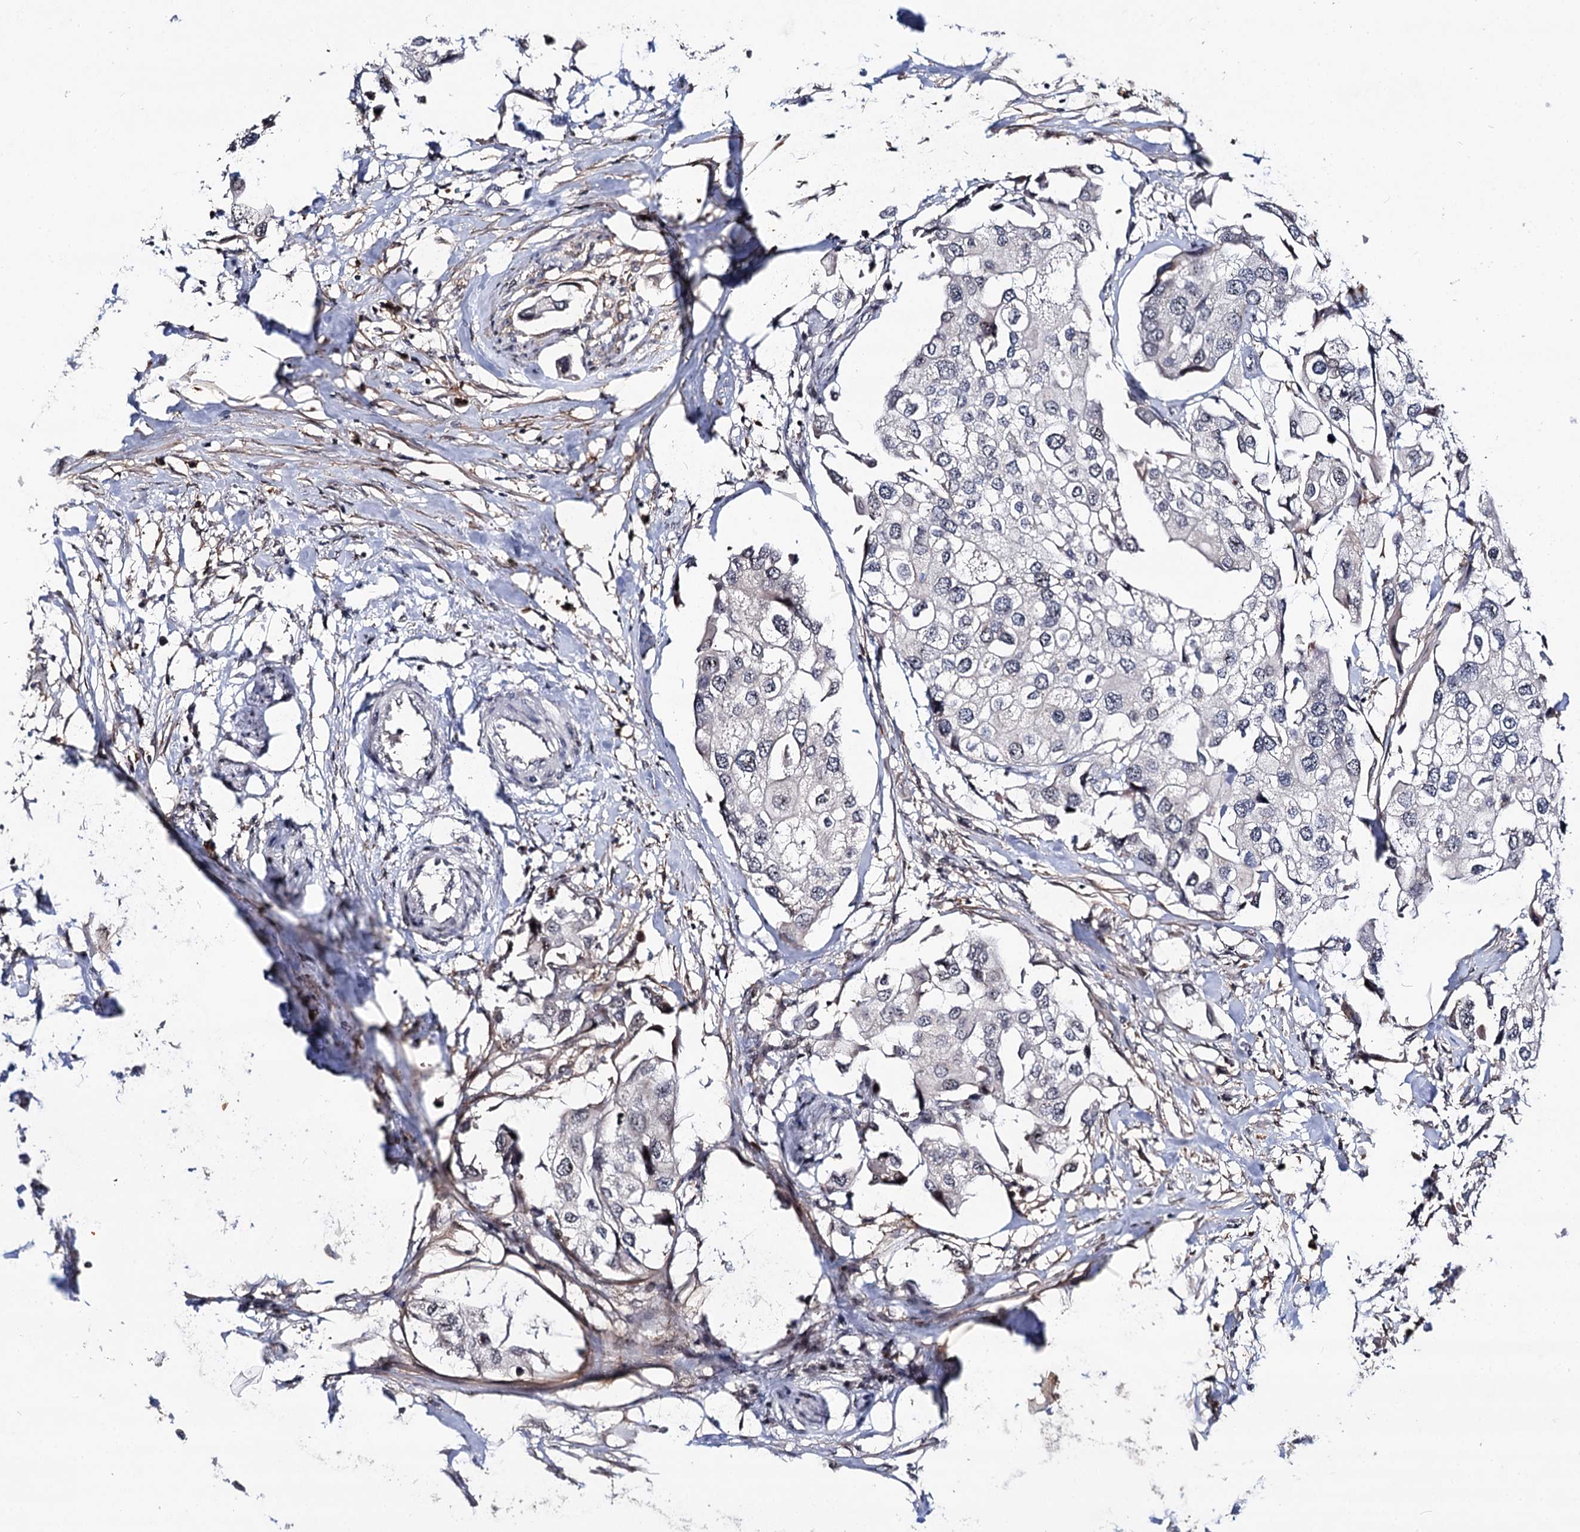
{"staining": {"intensity": "negative", "quantity": "none", "location": "none"}, "tissue": "urothelial cancer", "cell_type": "Tumor cells", "image_type": "cancer", "snomed": [{"axis": "morphology", "description": "Urothelial carcinoma, High grade"}, {"axis": "topography", "description": "Urinary bladder"}], "caption": "A high-resolution image shows immunohistochemistry (IHC) staining of urothelial cancer, which reveals no significant expression in tumor cells. (DAB (3,3'-diaminobenzidine) IHC with hematoxylin counter stain).", "gene": "SUPT20H", "patient": {"sex": "male", "age": 64}}